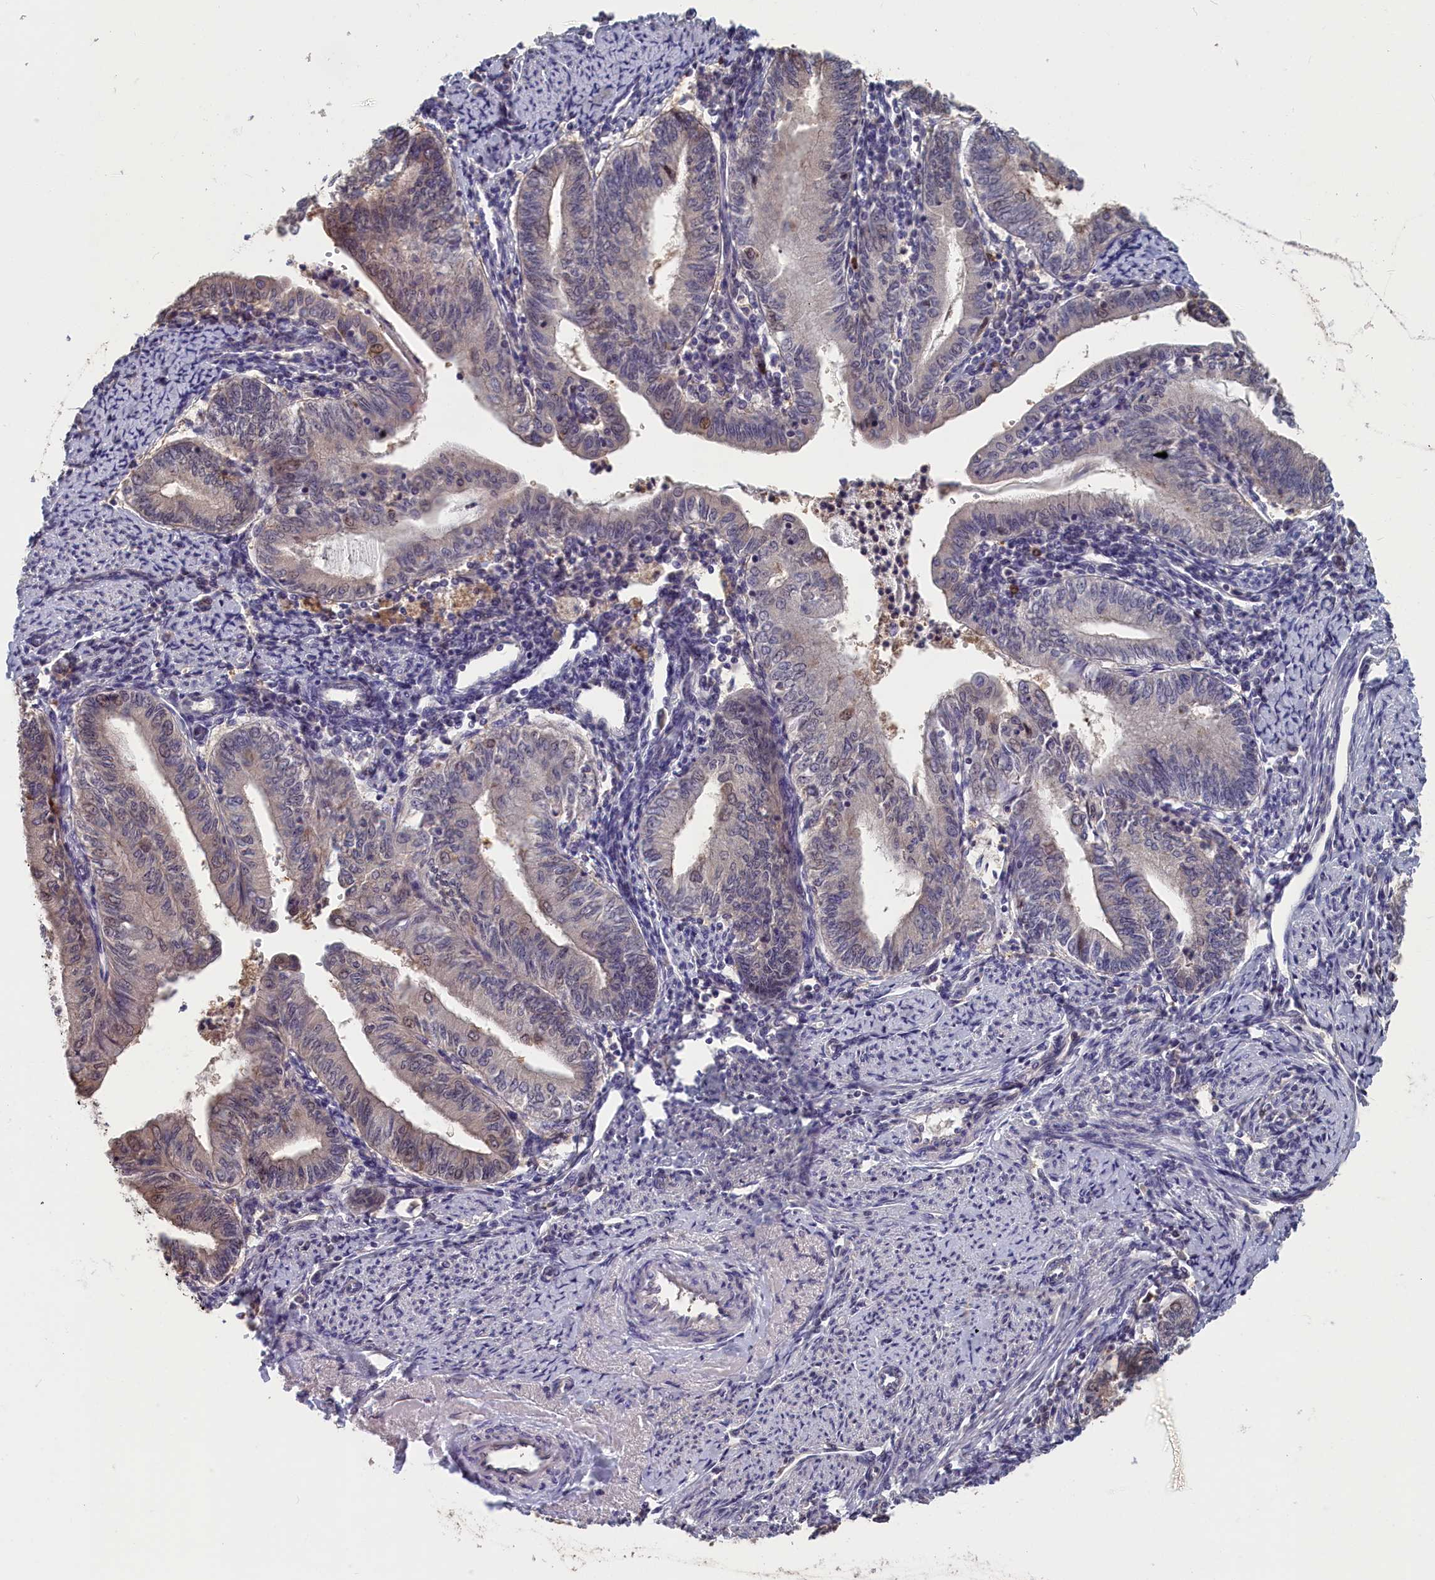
{"staining": {"intensity": "weak", "quantity": "<25%", "location": "cytoplasmic/membranous,nuclear"}, "tissue": "endometrial cancer", "cell_type": "Tumor cells", "image_type": "cancer", "snomed": [{"axis": "morphology", "description": "Adenocarcinoma, NOS"}, {"axis": "topography", "description": "Endometrium"}], "caption": "Human endometrial cancer stained for a protein using immunohistochemistry displays no positivity in tumor cells.", "gene": "TMEM116", "patient": {"sex": "female", "age": 66}}